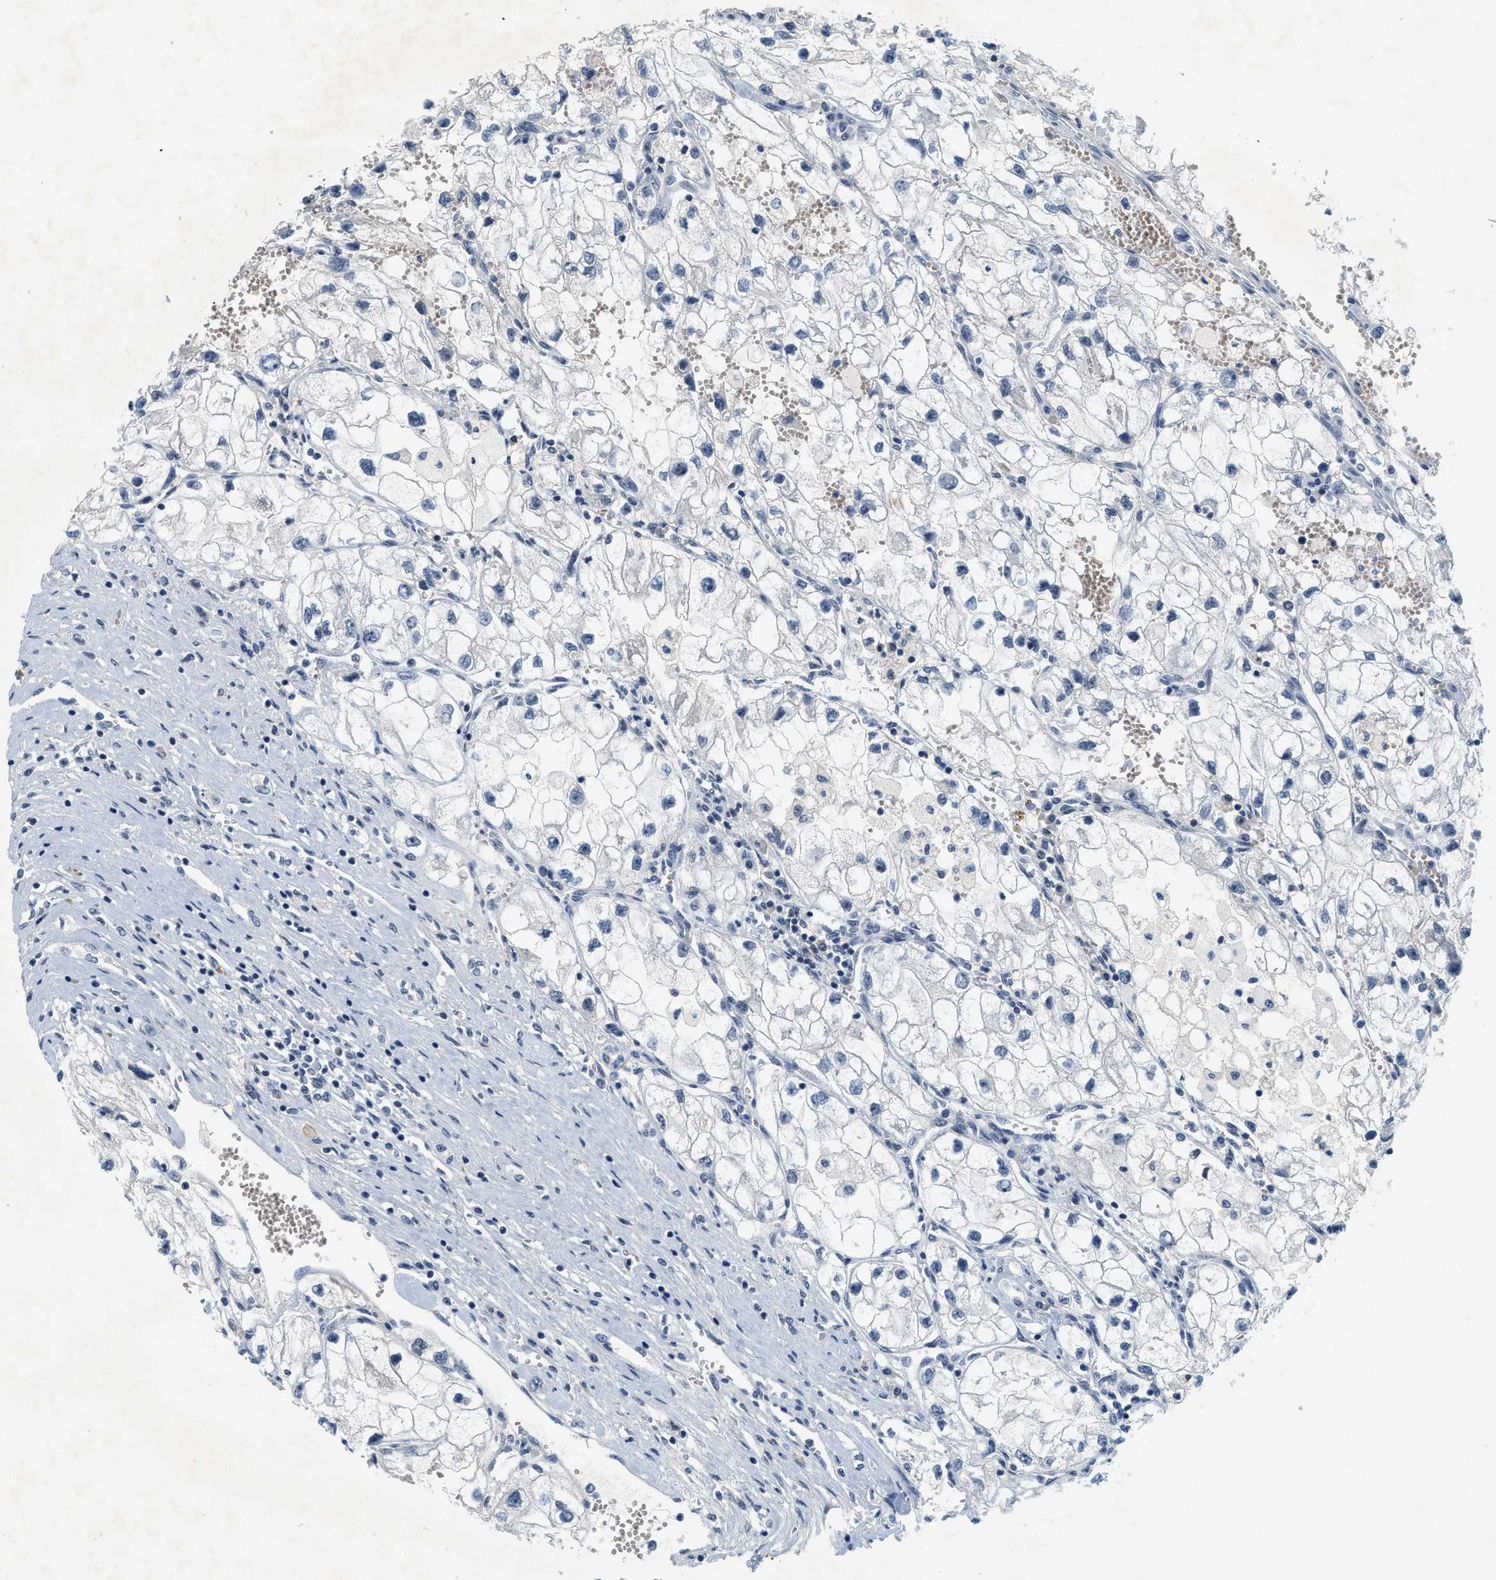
{"staining": {"intensity": "negative", "quantity": "none", "location": "none"}, "tissue": "renal cancer", "cell_type": "Tumor cells", "image_type": "cancer", "snomed": [{"axis": "morphology", "description": "Adenocarcinoma, NOS"}, {"axis": "topography", "description": "Kidney"}], "caption": "High power microscopy image of an immunohistochemistry photomicrograph of adenocarcinoma (renal), revealing no significant staining in tumor cells.", "gene": "MZF1", "patient": {"sex": "female", "age": 70}}